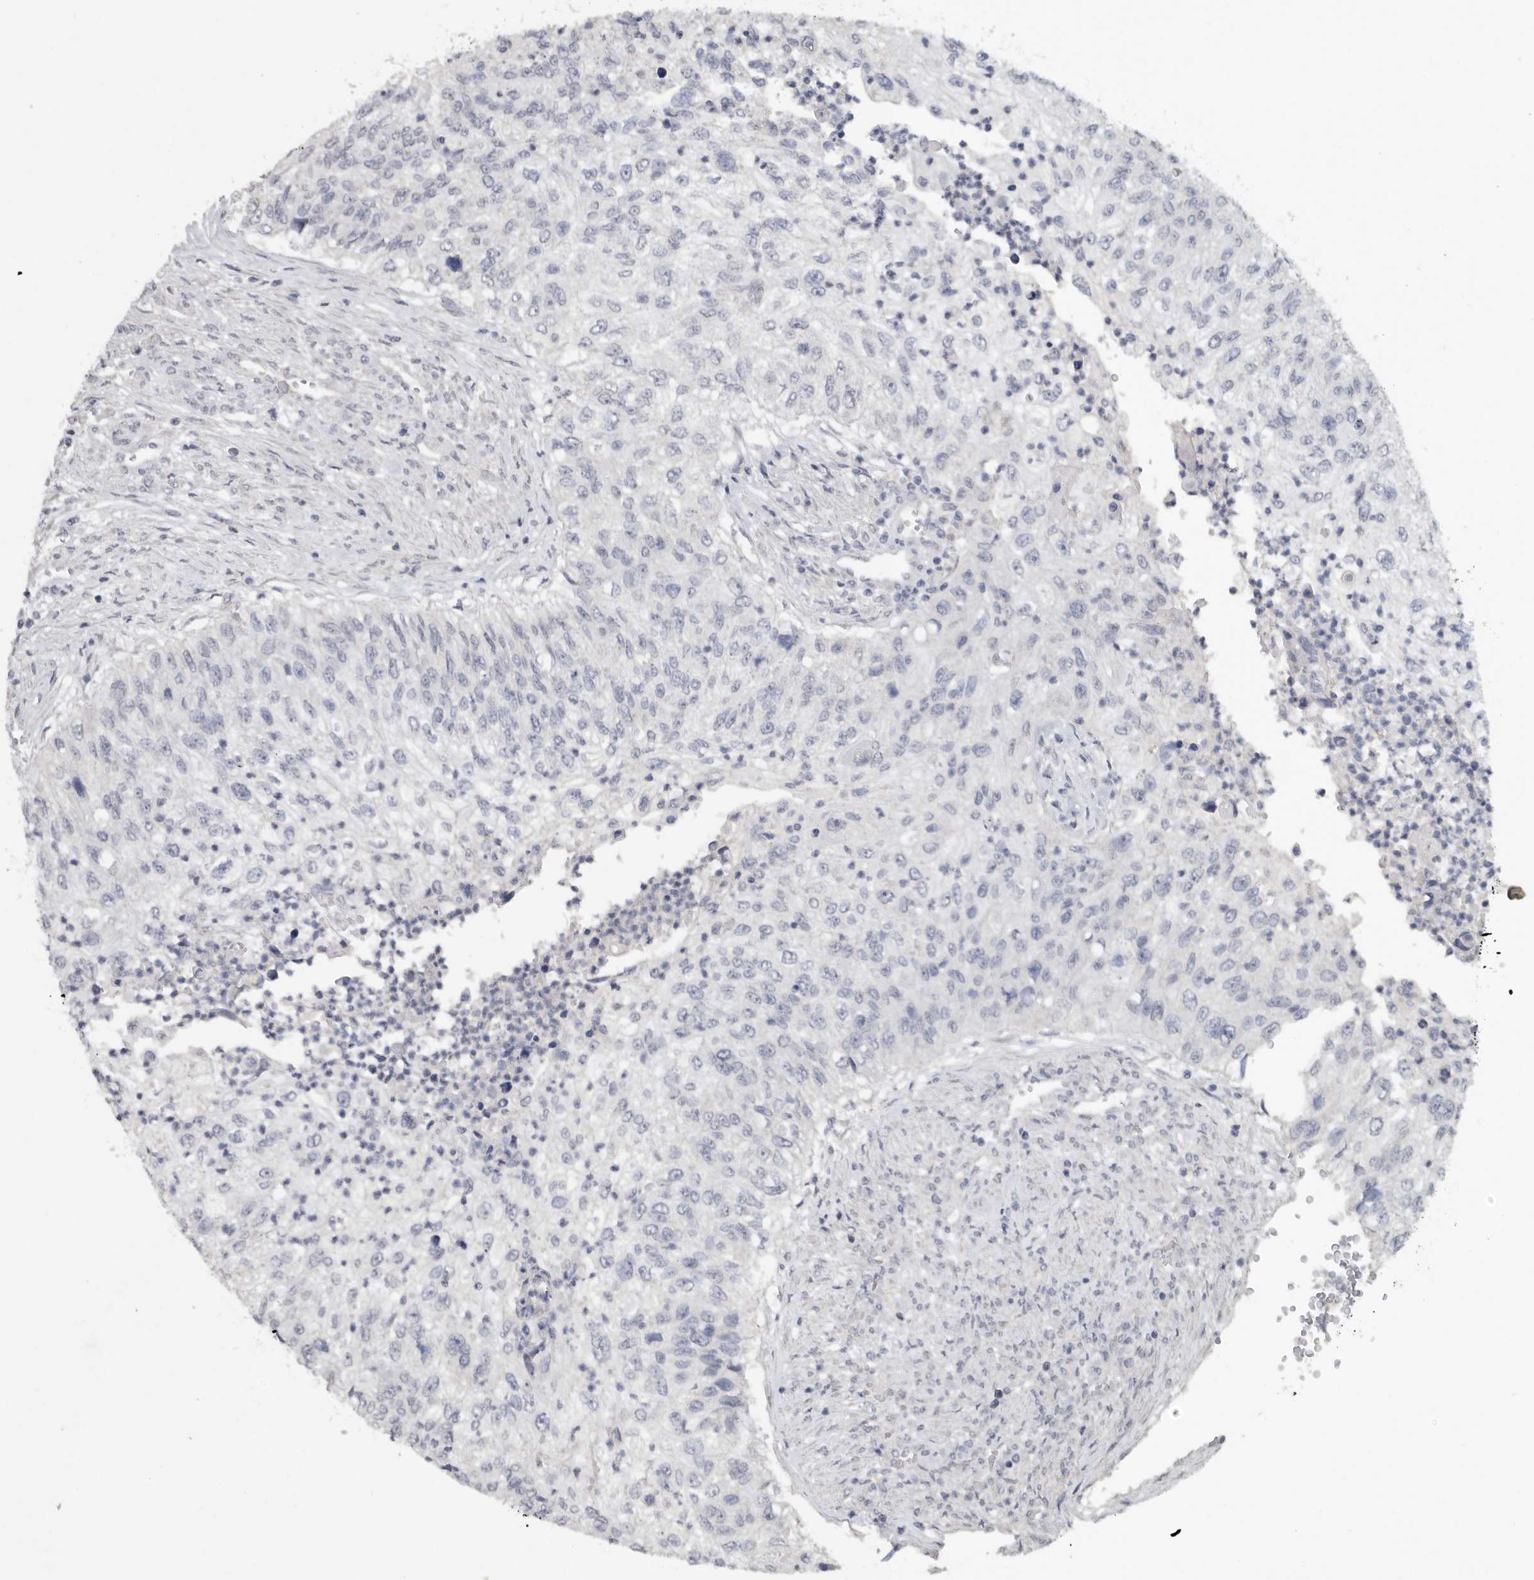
{"staining": {"intensity": "negative", "quantity": "none", "location": "none"}, "tissue": "urothelial cancer", "cell_type": "Tumor cells", "image_type": "cancer", "snomed": [{"axis": "morphology", "description": "Urothelial carcinoma, High grade"}, {"axis": "topography", "description": "Urinary bladder"}], "caption": "DAB immunohistochemical staining of high-grade urothelial carcinoma displays no significant staining in tumor cells.", "gene": "REG4", "patient": {"sex": "female", "age": 60}}